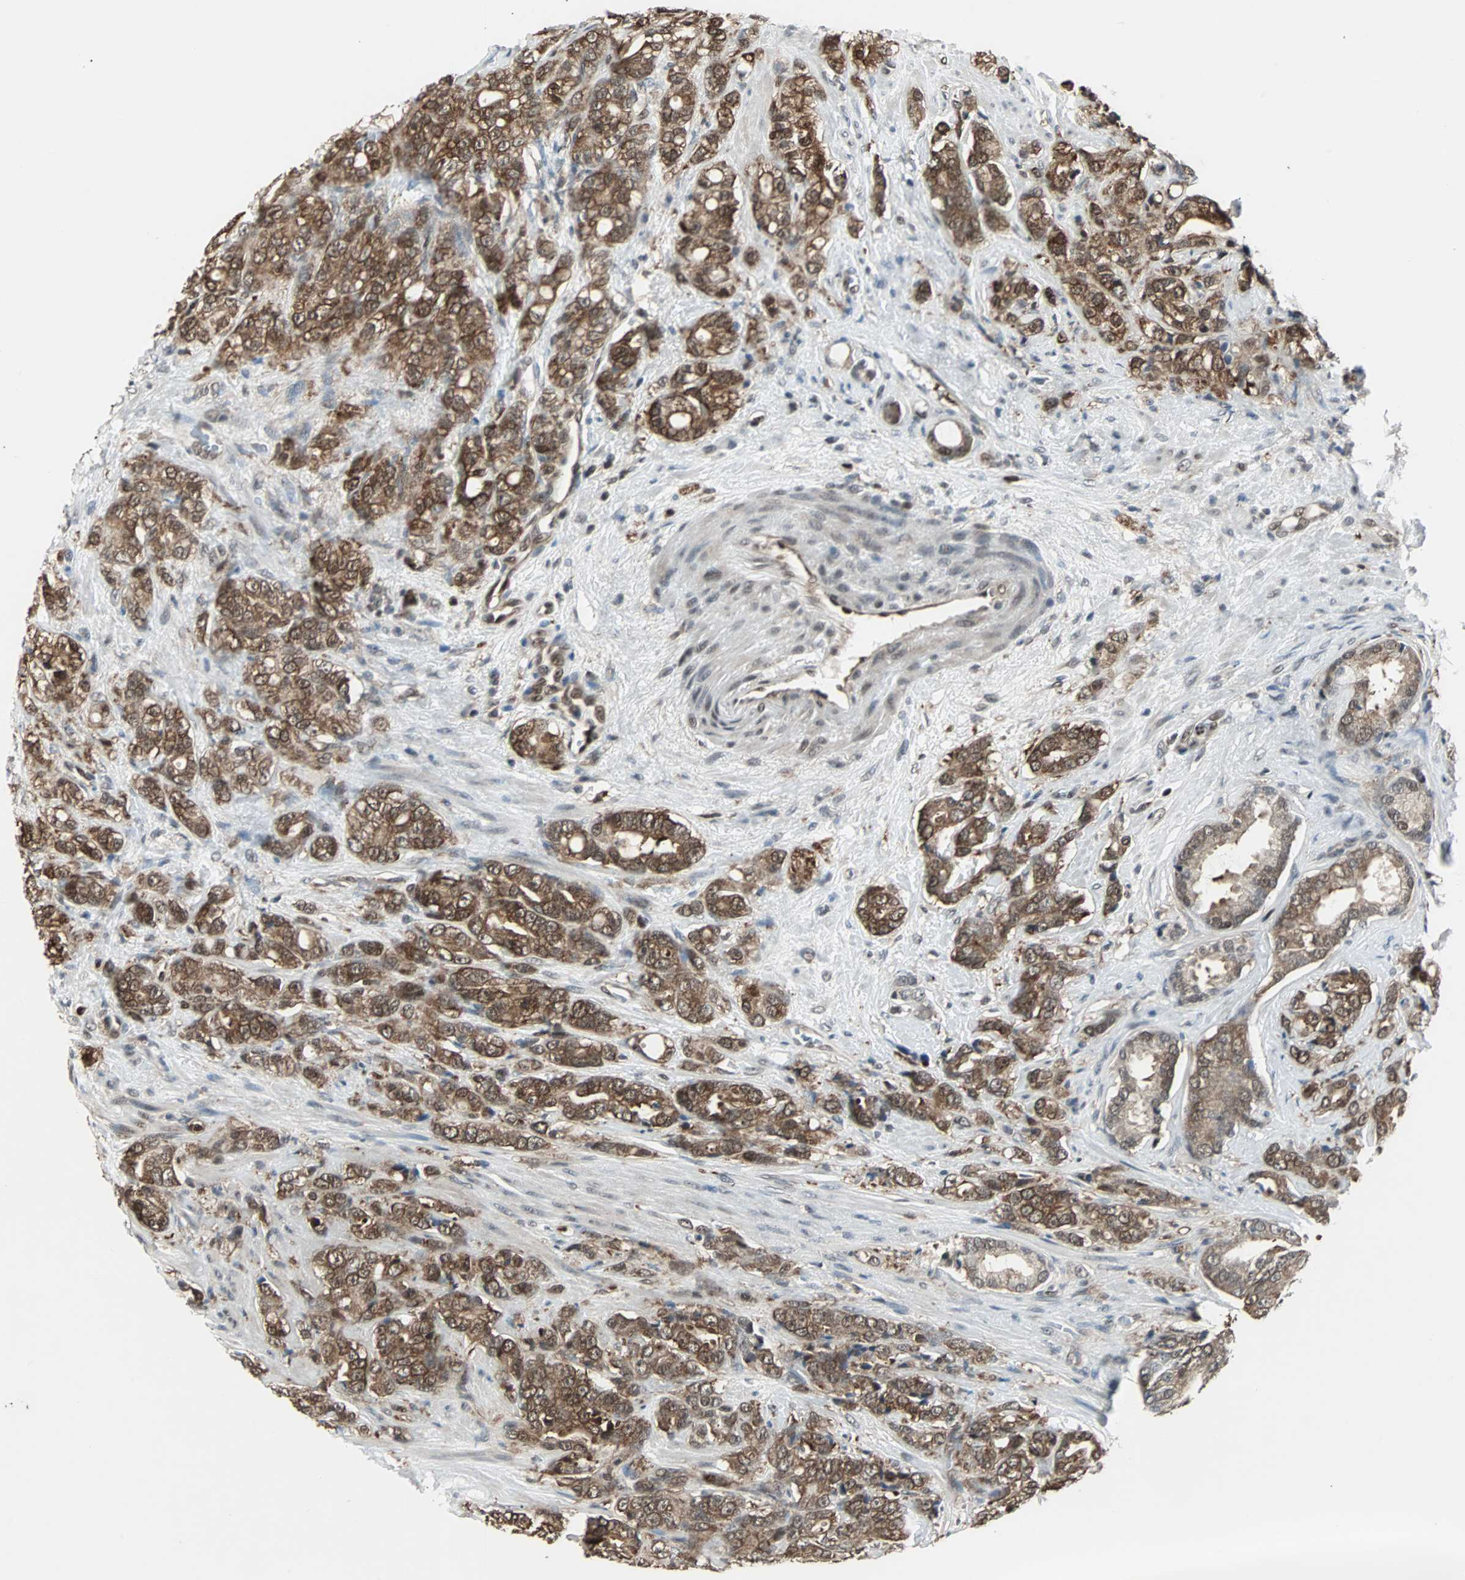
{"staining": {"intensity": "moderate", "quantity": ">75%", "location": "cytoplasmic/membranous,nuclear"}, "tissue": "prostate cancer", "cell_type": "Tumor cells", "image_type": "cancer", "snomed": [{"axis": "morphology", "description": "Adenocarcinoma, Low grade"}, {"axis": "topography", "description": "Prostate"}], "caption": "Protein expression by immunohistochemistry (IHC) demonstrates moderate cytoplasmic/membranous and nuclear staining in about >75% of tumor cells in adenocarcinoma (low-grade) (prostate).", "gene": "ACLY", "patient": {"sex": "male", "age": 58}}